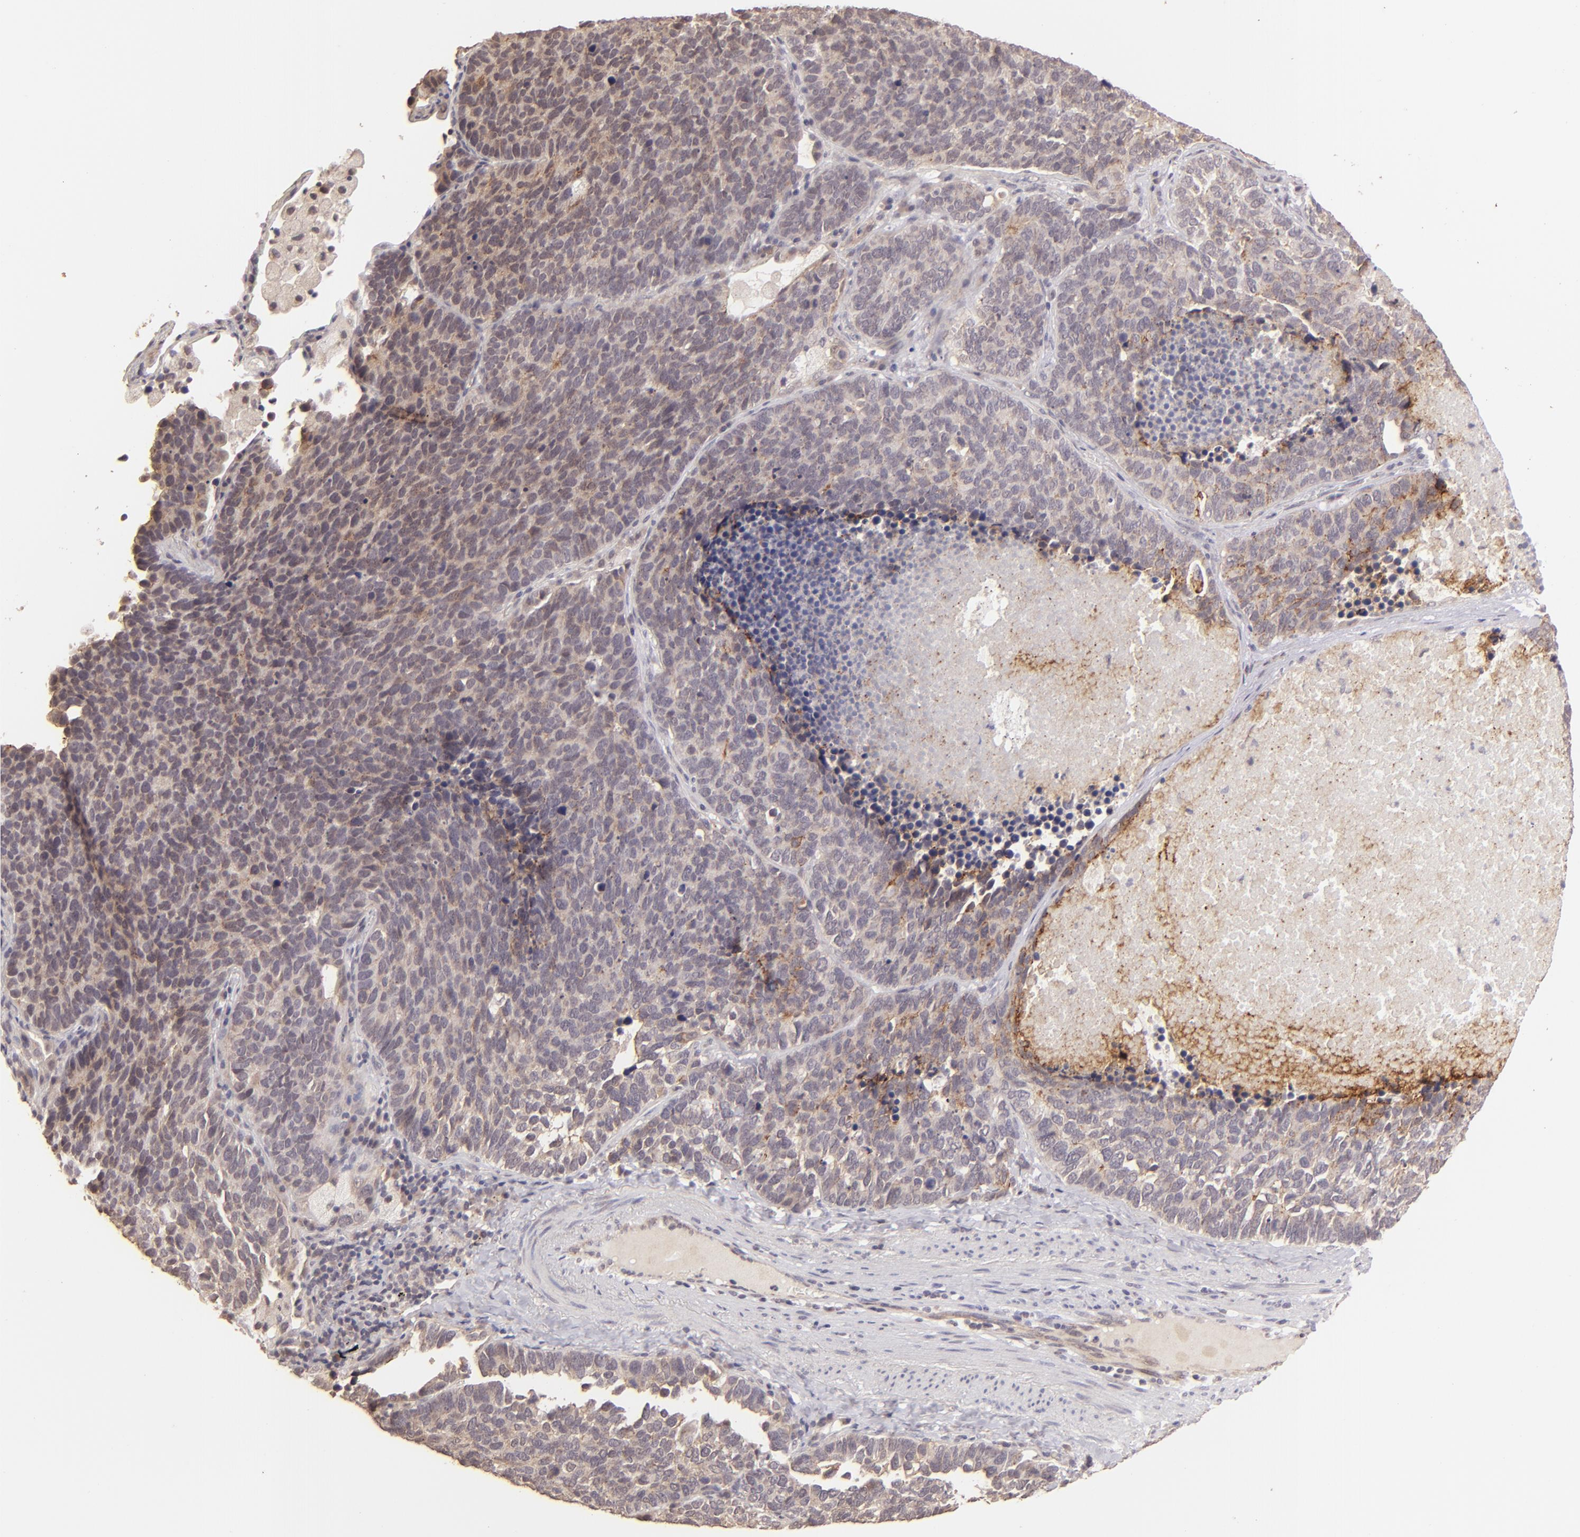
{"staining": {"intensity": "weak", "quantity": "25%-75%", "location": "cytoplasmic/membranous"}, "tissue": "lung cancer", "cell_type": "Tumor cells", "image_type": "cancer", "snomed": [{"axis": "morphology", "description": "Neoplasm, malignant, NOS"}, {"axis": "topography", "description": "Lung"}], "caption": "This is an image of immunohistochemistry staining of lung cancer, which shows weak expression in the cytoplasmic/membranous of tumor cells.", "gene": "CLDN1", "patient": {"sex": "female", "age": 75}}